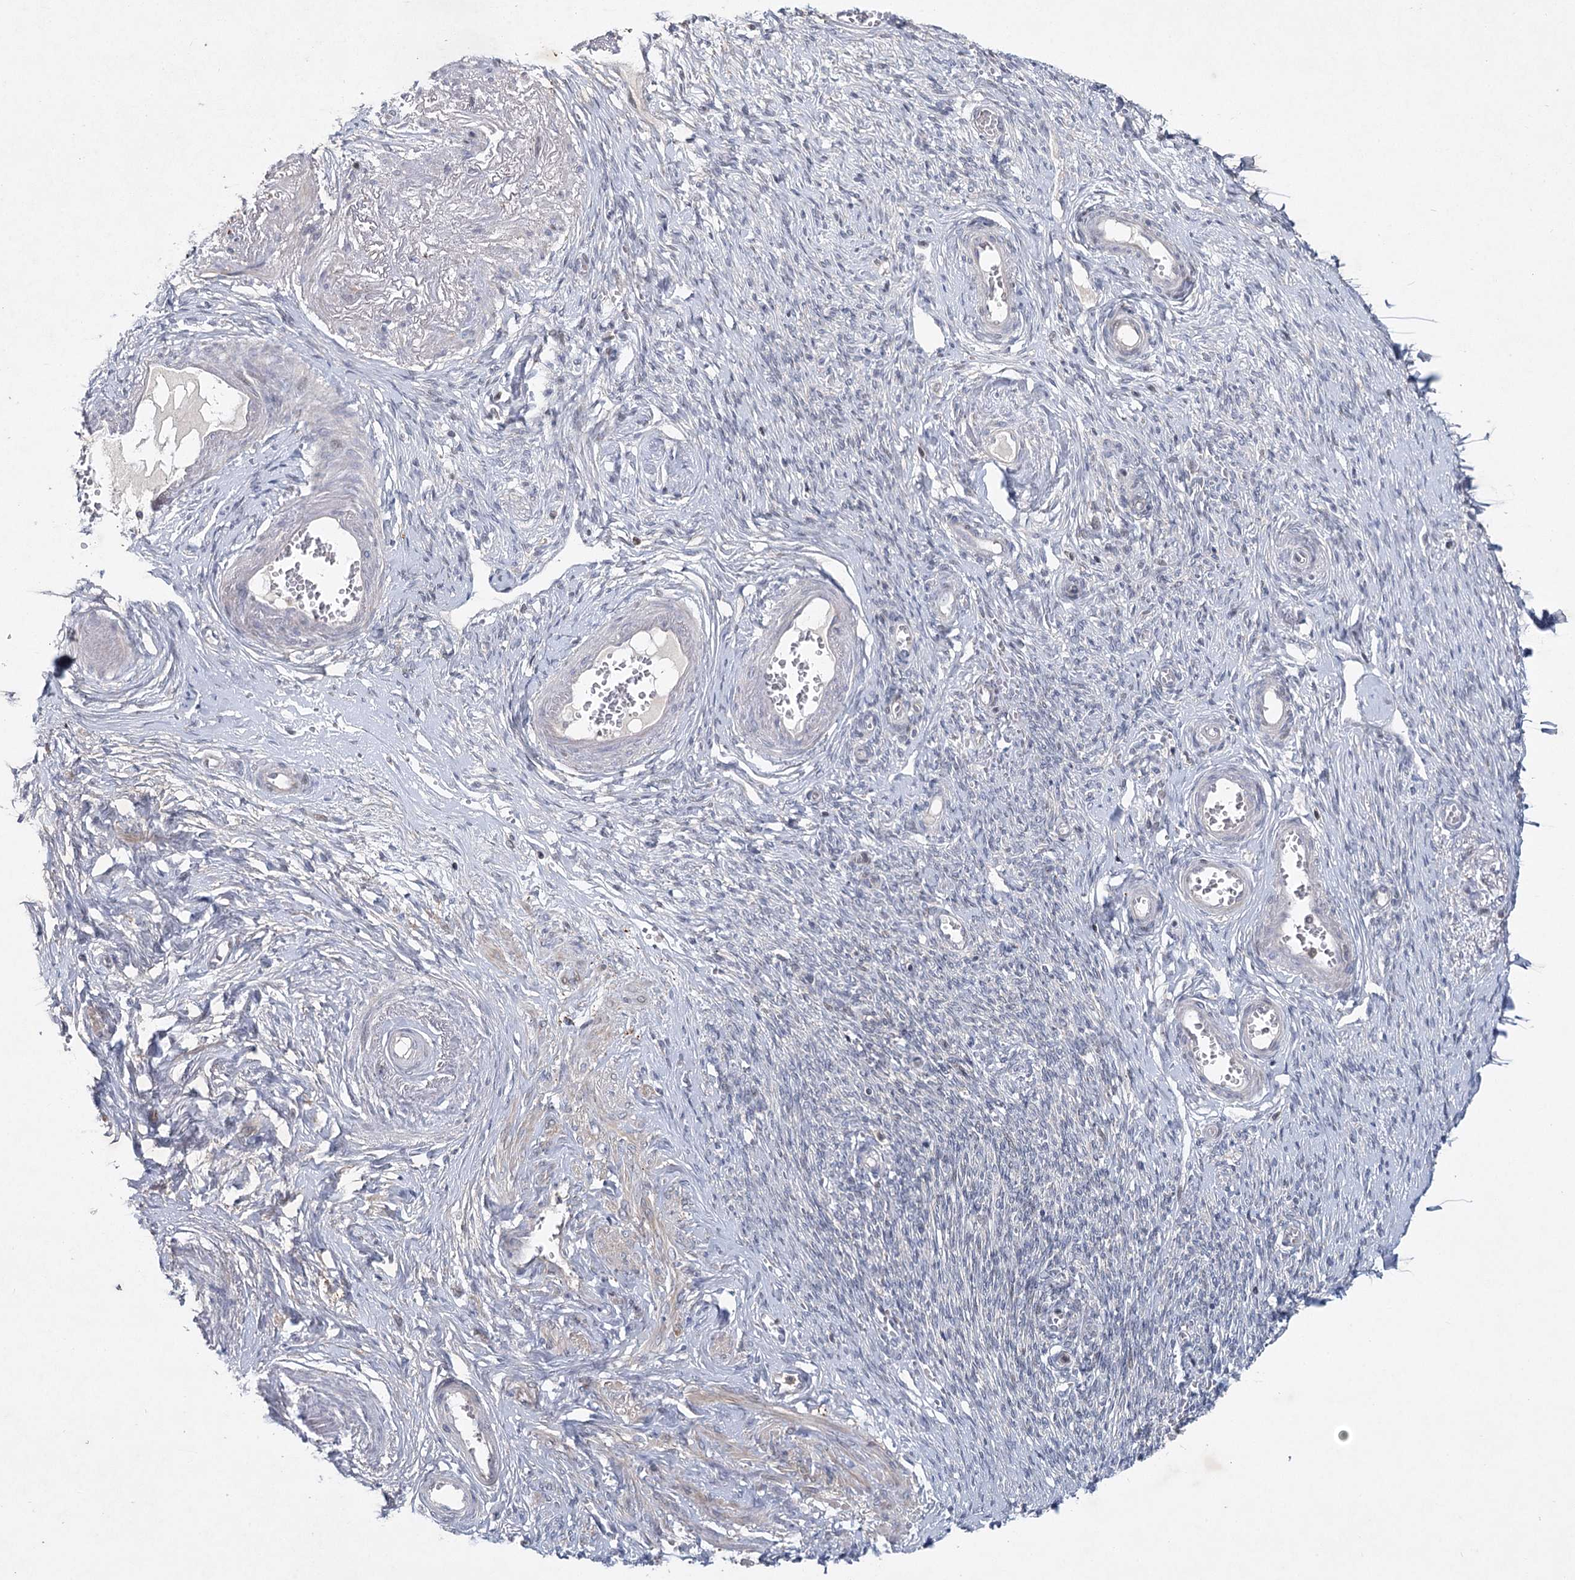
{"staining": {"intensity": "negative", "quantity": "none", "location": "none"}, "tissue": "adipose tissue", "cell_type": "Adipocytes", "image_type": "normal", "snomed": [{"axis": "morphology", "description": "Normal tissue, NOS"}, {"axis": "topography", "description": "Vascular tissue"}, {"axis": "topography", "description": "Fallopian tube"}, {"axis": "topography", "description": "Ovary"}], "caption": "IHC photomicrograph of benign adipose tissue: adipose tissue stained with DAB (3,3'-diaminobenzidine) displays no significant protein staining in adipocytes.", "gene": "MAP3K13", "patient": {"sex": "female", "age": 67}}